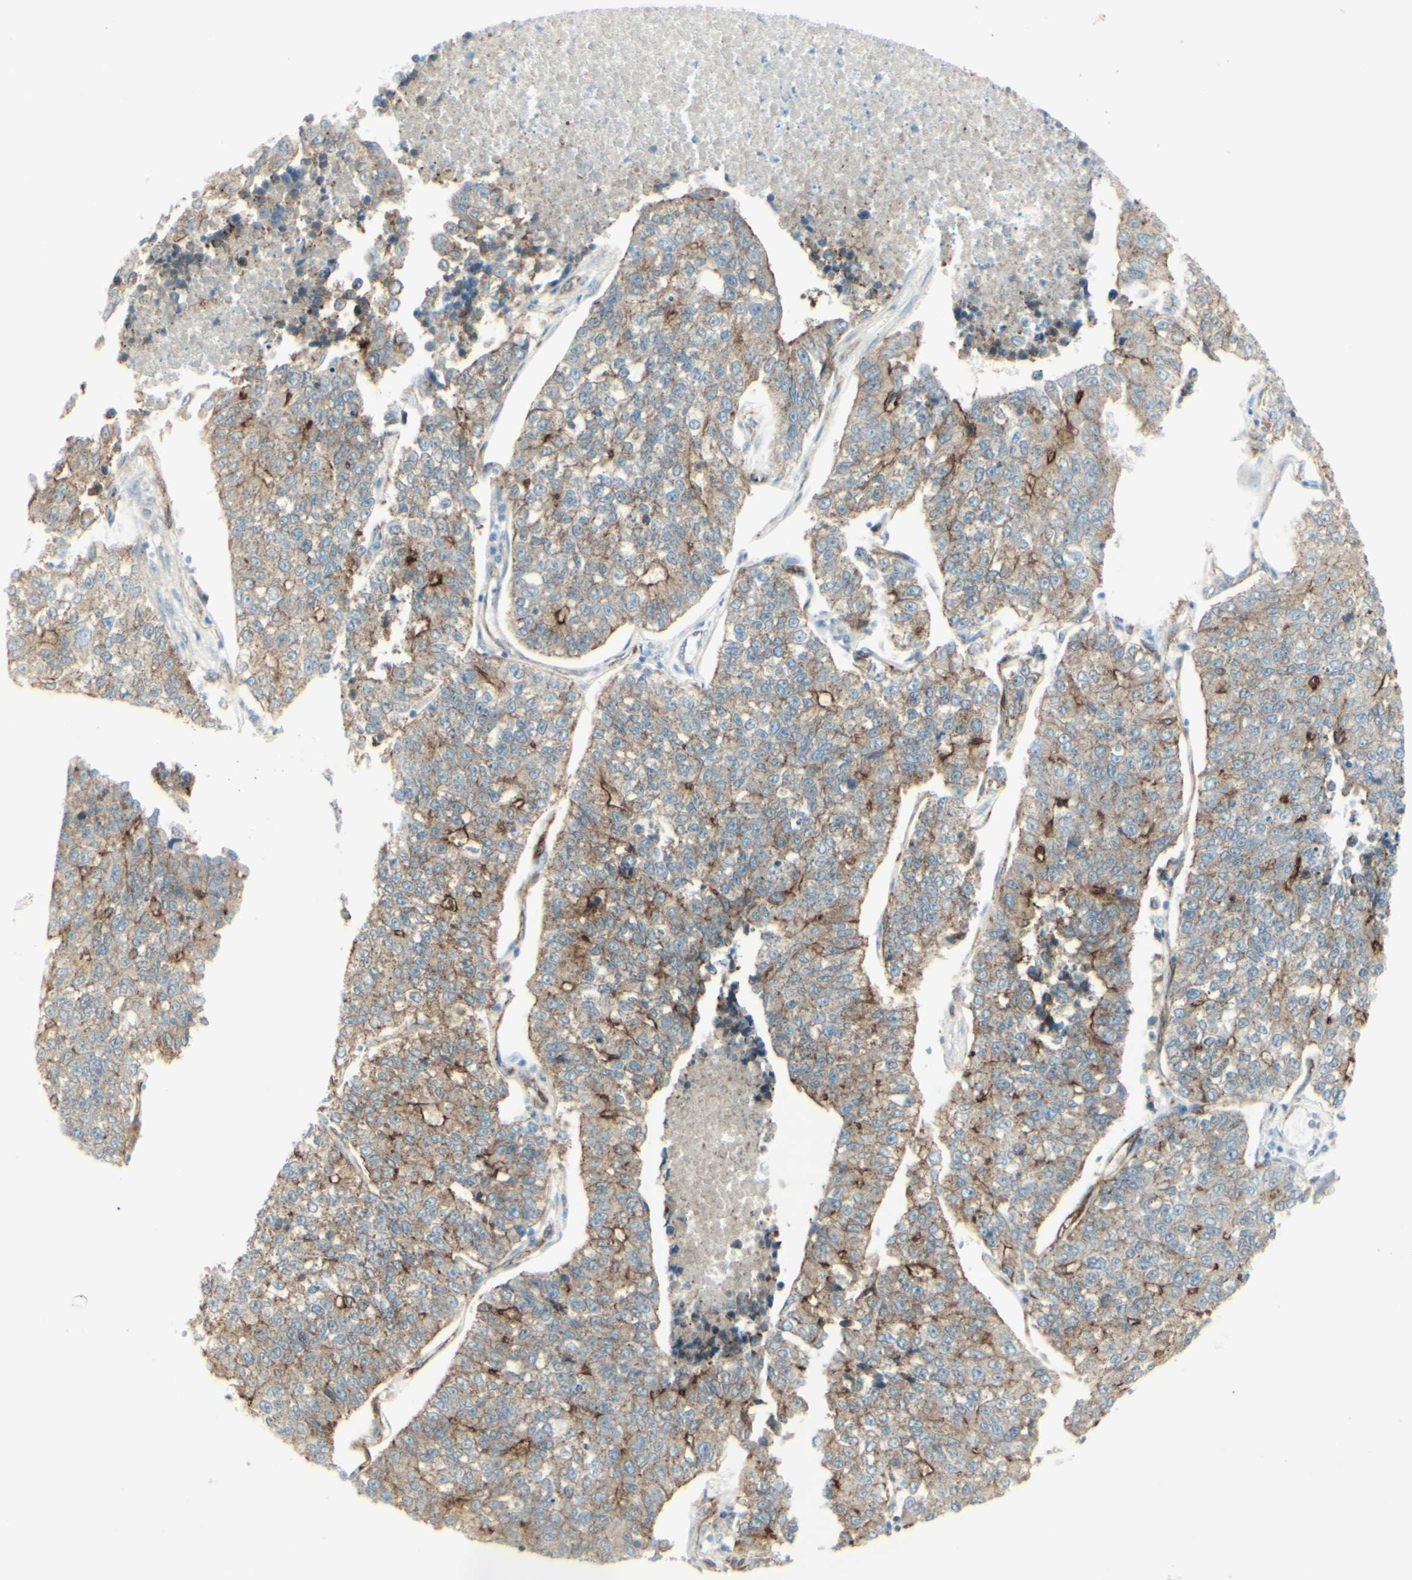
{"staining": {"intensity": "weak", "quantity": "25%-75%", "location": "cytoplasmic/membranous"}, "tissue": "lung cancer", "cell_type": "Tumor cells", "image_type": "cancer", "snomed": [{"axis": "morphology", "description": "Adenocarcinoma, NOS"}, {"axis": "topography", "description": "Lung"}], "caption": "A brown stain labels weak cytoplasmic/membranous expression of a protein in human lung adenocarcinoma tumor cells.", "gene": "MYO6", "patient": {"sex": "male", "age": 49}}